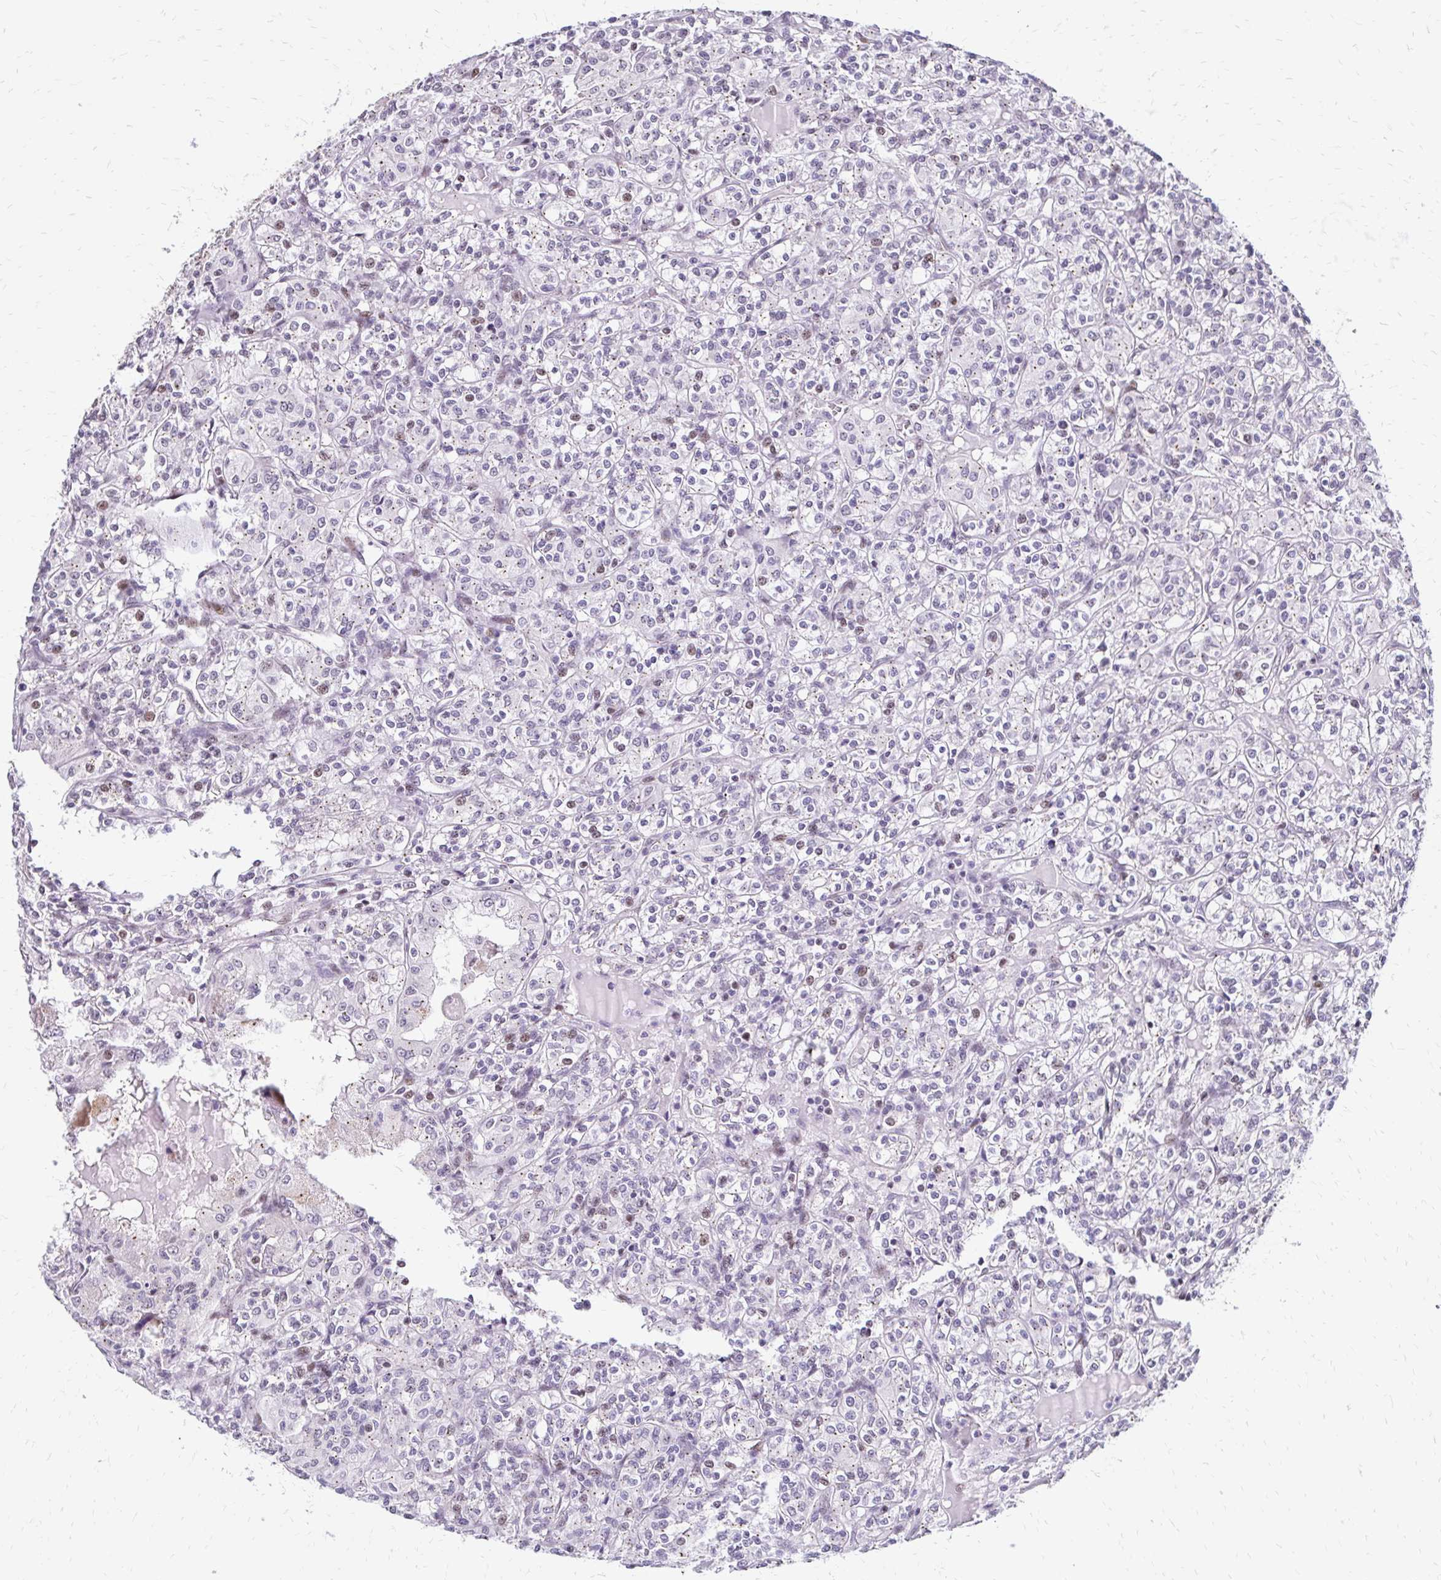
{"staining": {"intensity": "weak", "quantity": "25%-75%", "location": "cytoplasmic/membranous"}, "tissue": "renal cancer", "cell_type": "Tumor cells", "image_type": "cancer", "snomed": [{"axis": "morphology", "description": "Adenocarcinoma, NOS"}, {"axis": "topography", "description": "Kidney"}], "caption": "Weak cytoplasmic/membranous protein positivity is seen in about 25%-75% of tumor cells in renal cancer.", "gene": "TOB1", "patient": {"sex": "male", "age": 36}}